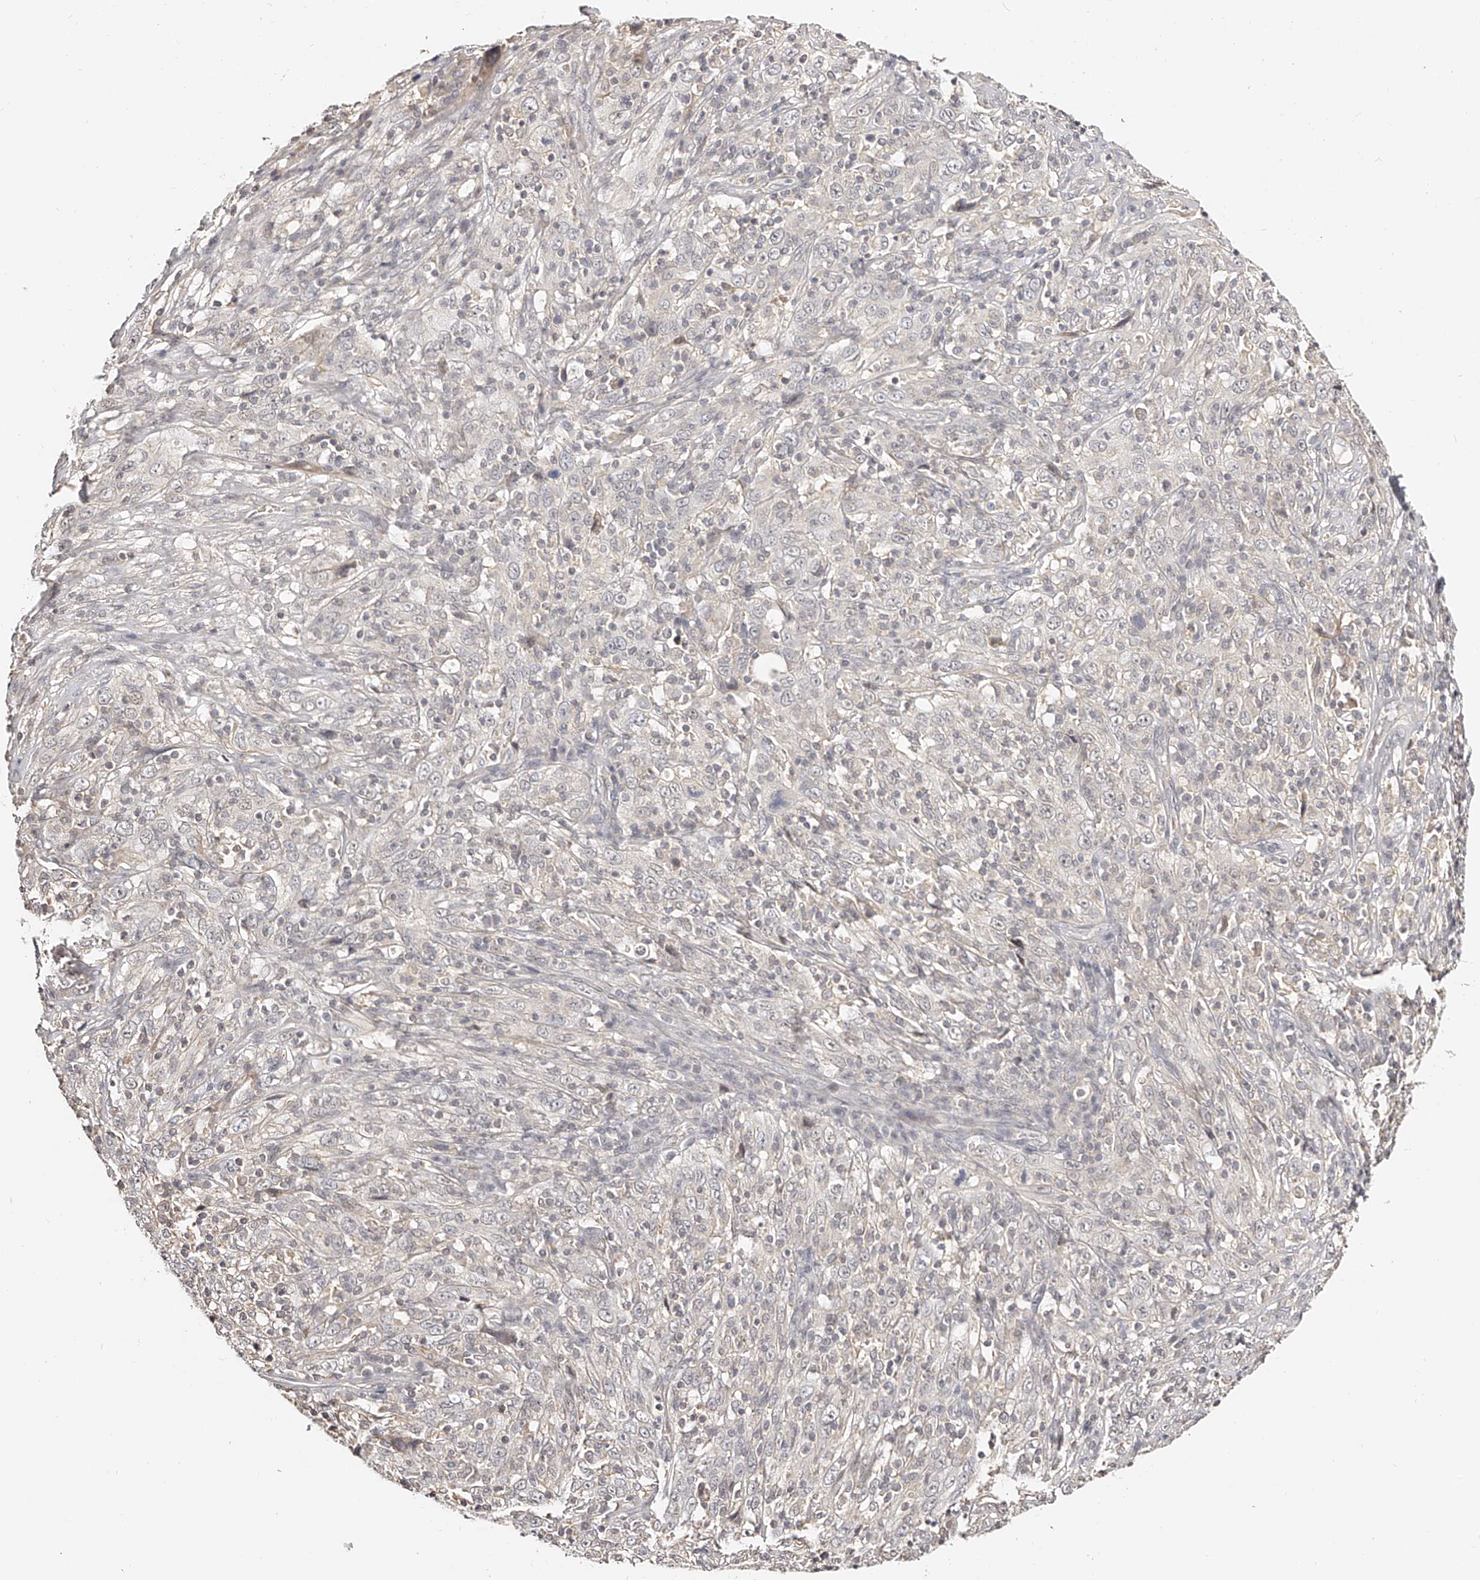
{"staining": {"intensity": "negative", "quantity": "none", "location": "none"}, "tissue": "cervical cancer", "cell_type": "Tumor cells", "image_type": "cancer", "snomed": [{"axis": "morphology", "description": "Squamous cell carcinoma, NOS"}, {"axis": "topography", "description": "Cervix"}], "caption": "The photomicrograph reveals no significant expression in tumor cells of cervical cancer.", "gene": "ZNF789", "patient": {"sex": "female", "age": 46}}